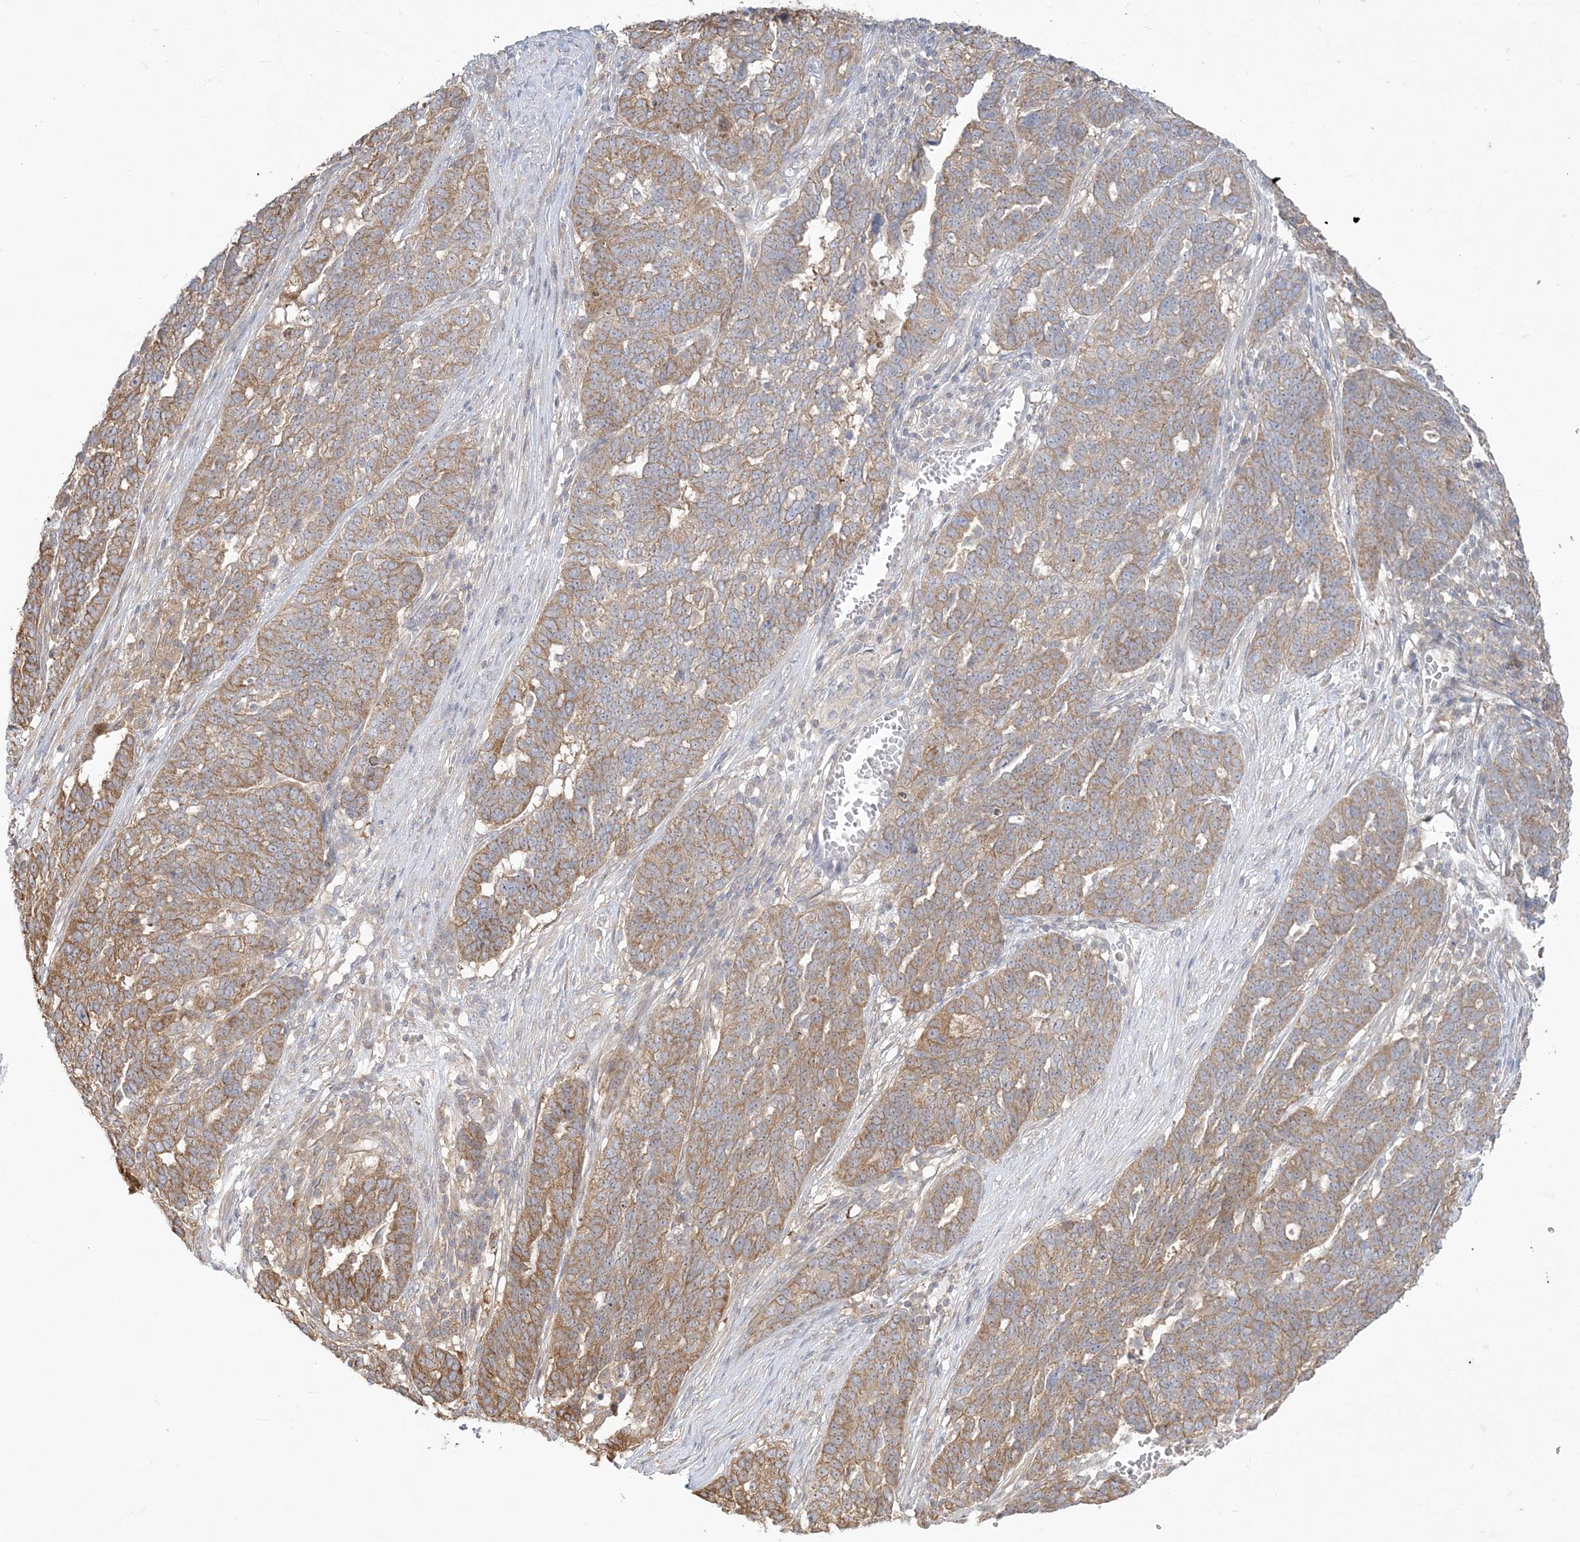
{"staining": {"intensity": "moderate", "quantity": ">75%", "location": "cytoplasmic/membranous"}, "tissue": "ovarian cancer", "cell_type": "Tumor cells", "image_type": "cancer", "snomed": [{"axis": "morphology", "description": "Cystadenocarcinoma, serous, NOS"}, {"axis": "topography", "description": "Ovary"}], "caption": "DAB immunohistochemical staining of serous cystadenocarcinoma (ovarian) exhibits moderate cytoplasmic/membranous protein staining in approximately >75% of tumor cells. (DAB (3,3'-diaminobenzidine) IHC with brightfield microscopy, high magnification).", "gene": "ZC3H6", "patient": {"sex": "female", "age": 59}}